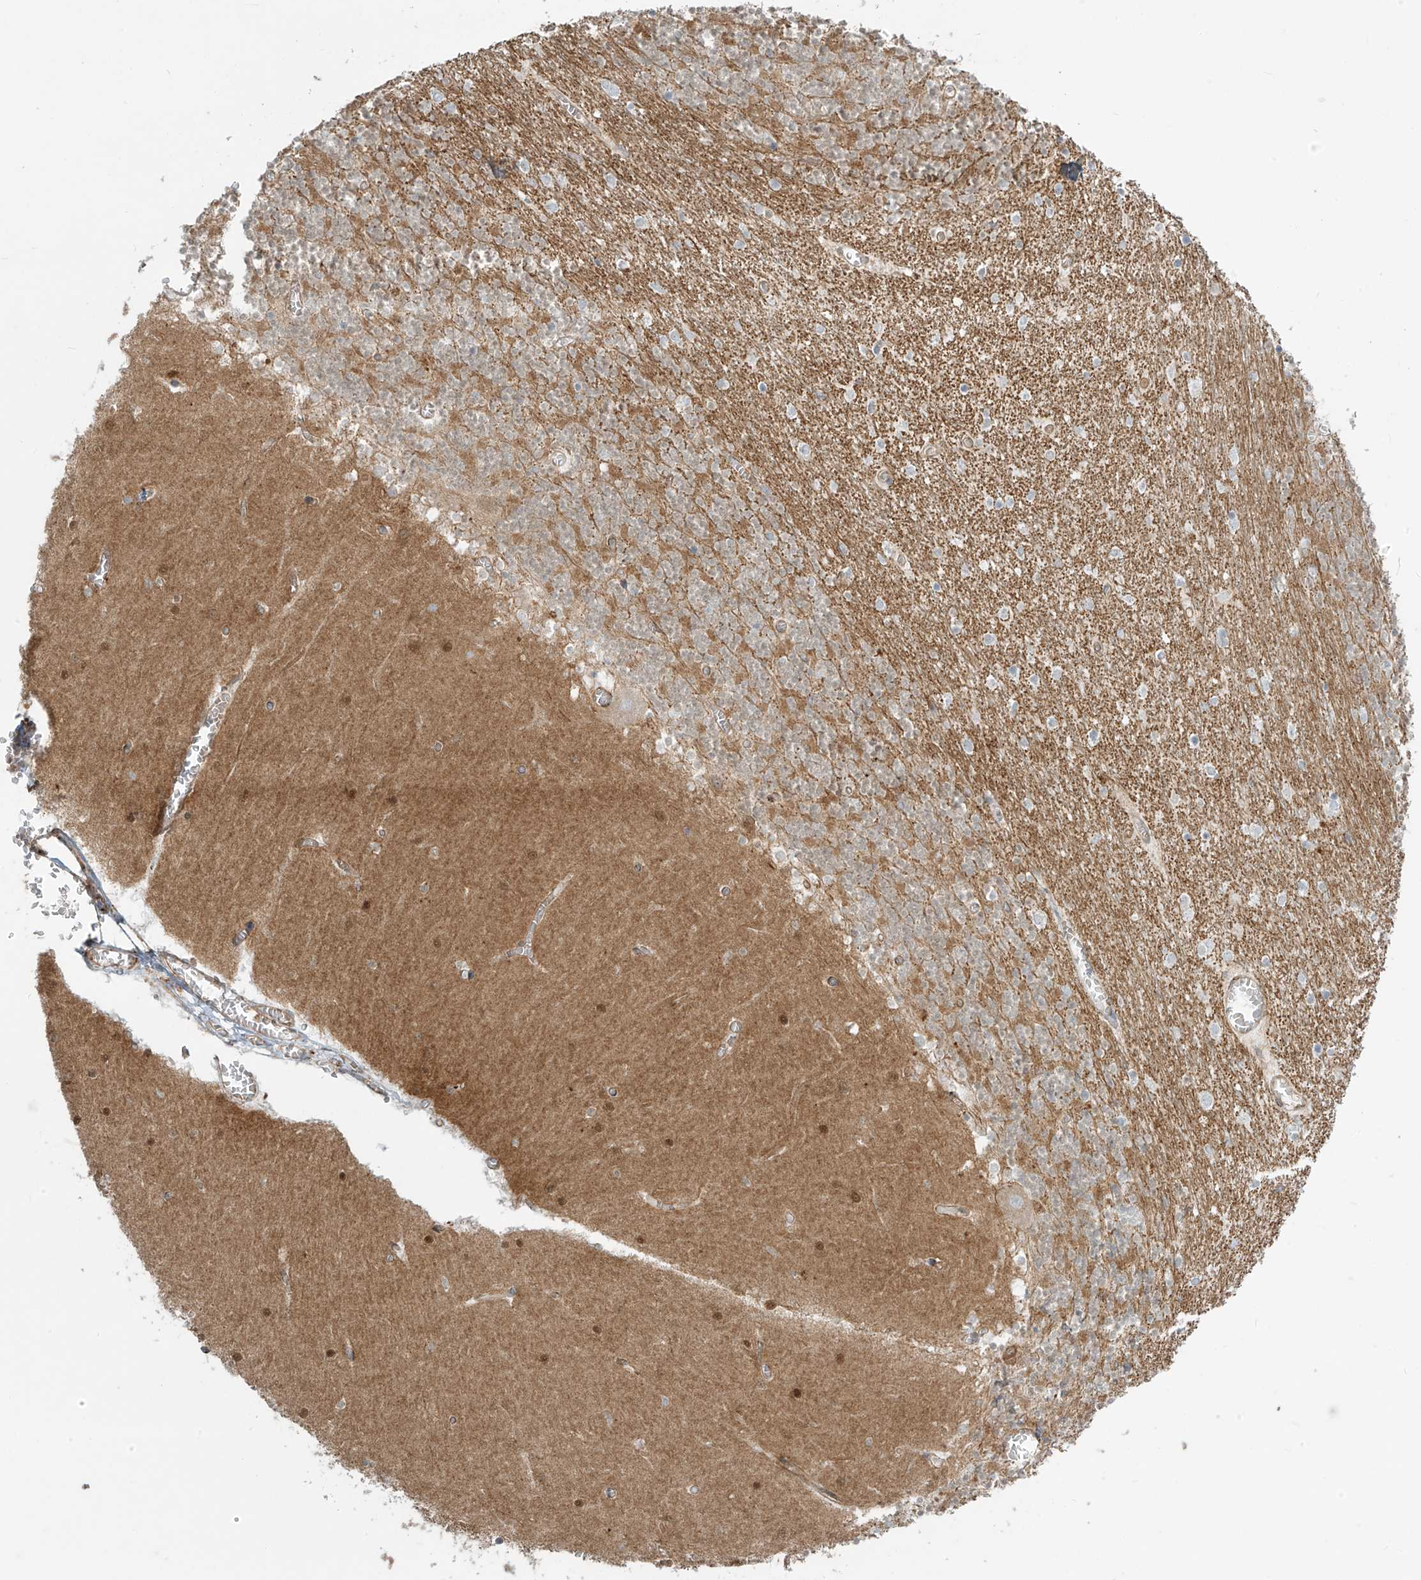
{"staining": {"intensity": "moderate", "quantity": "25%-75%", "location": "cytoplasmic/membranous"}, "tissue": "cerebellum", "cell_type": "Cells in granular layer", "image_type": "normal", "snomed": [{"axis": "morphology", "description": "Normal tissue, NOS"}, {"axis": "topography", "description": "Cerebellum"}], "caption": "Cerebellum stained with DAB immunohistochemistry reveals medium levels of moderate cytoplasmic/membranous staining in about 25%-75% of cells in granular layer.", "gene": "LZTS3", "patient": {"sex": "female", "age": 28}}